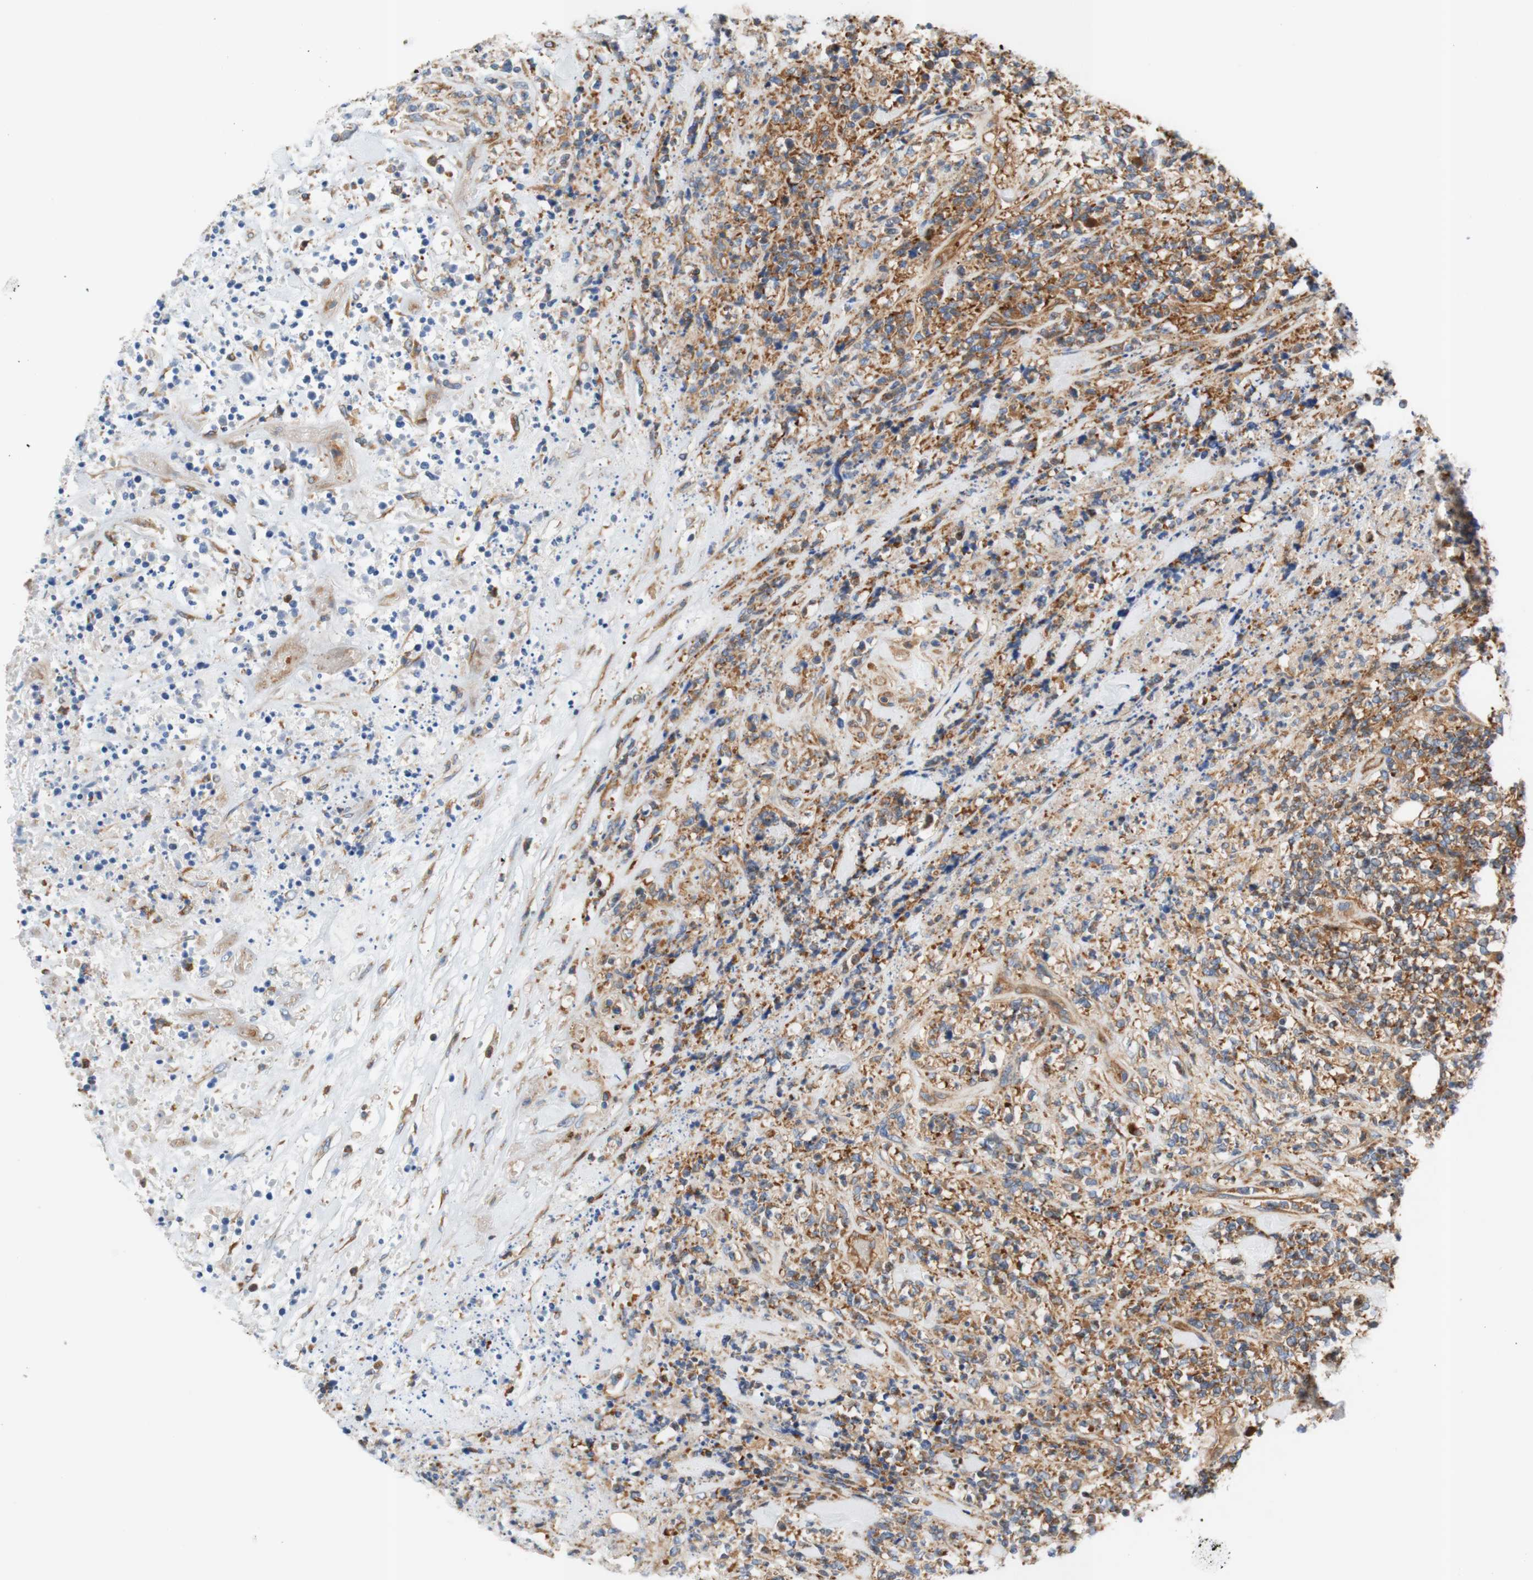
{"staining": {"intensity": "moderate", "quantity": "25%-75%", "location": "cytoplasmic/membranous"}, "tissue": "lymphoma", "cell_type": "Tumor cells", "image_type": "cancer", "snomed": [{"axis": "morphology", "description": "Malignant lymphoma, non-Hodgkin's type, High grade"}, {"axis": "topography", "description": "Soft tissue"}], "caption": "A medium amount of moderate cytoplasmic/membranous expression is appreciated in approximately 25%-75% of tumor cells in high-grade malignant lymphoma, non-Hodgkin's type tissue.", "gene": "STOM", "patient": {"sex": "male", "age": 18}}